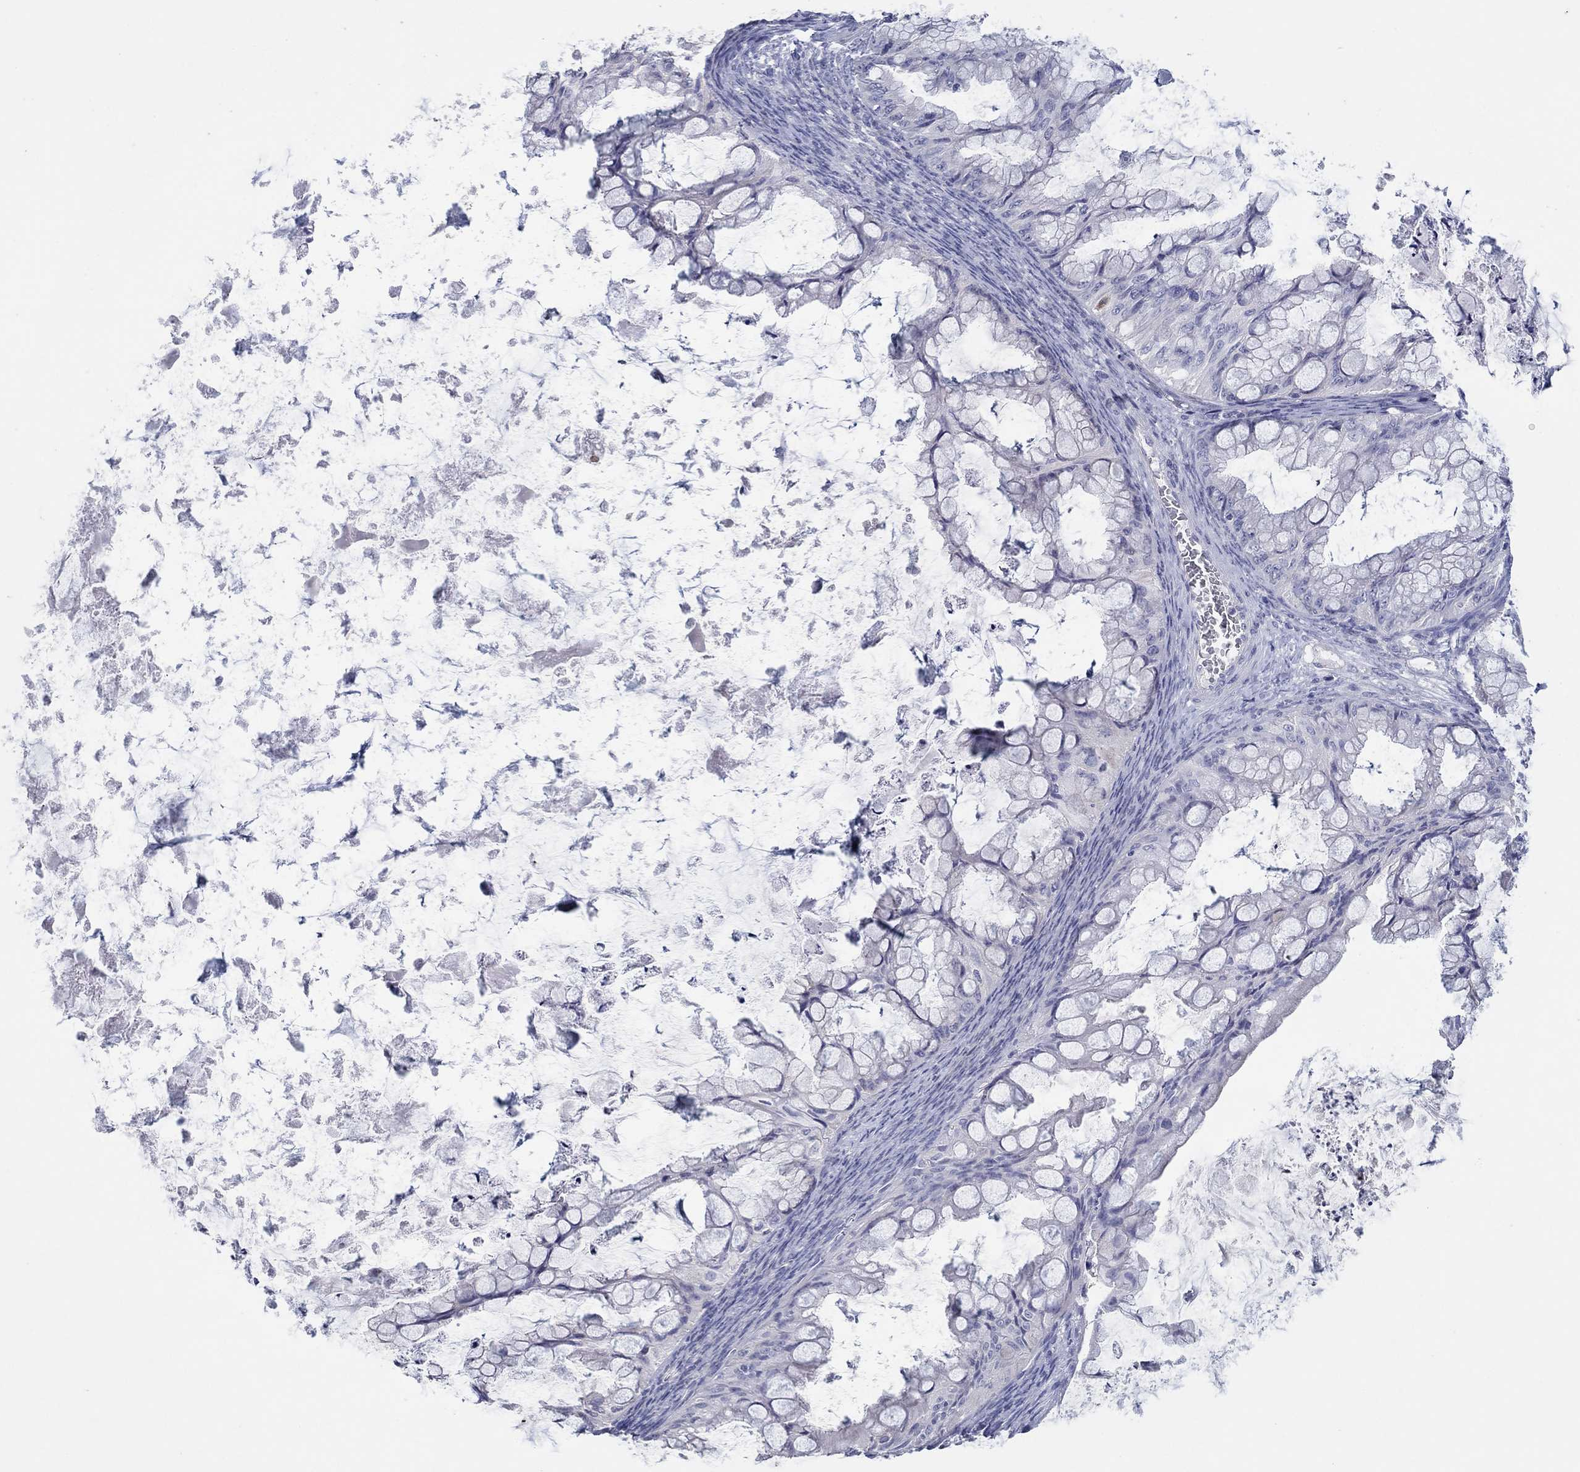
{"staining": {"intensity": "negative", "quantity": "none", "location": "none"}, "tissue": "ovarian cancer", "cell_type": "Tumor cells", "image_type": "cancer", "snomed": [{"axis": "morphology", "description": "Cystadenocarcinoma, mucinous, NOS"}, {"axis": "topography", "description": "Ovary"}], "caption": "Immunohistochemistry (IHC) photomicrograph of neoplastic tissue: human mucinous cystadenocarcinoma (ovarian) stained with DAB reveals no significant protein staining in tumor cells.", "gene": "HDC", "patient": {"sex": "female", "age": 35}}